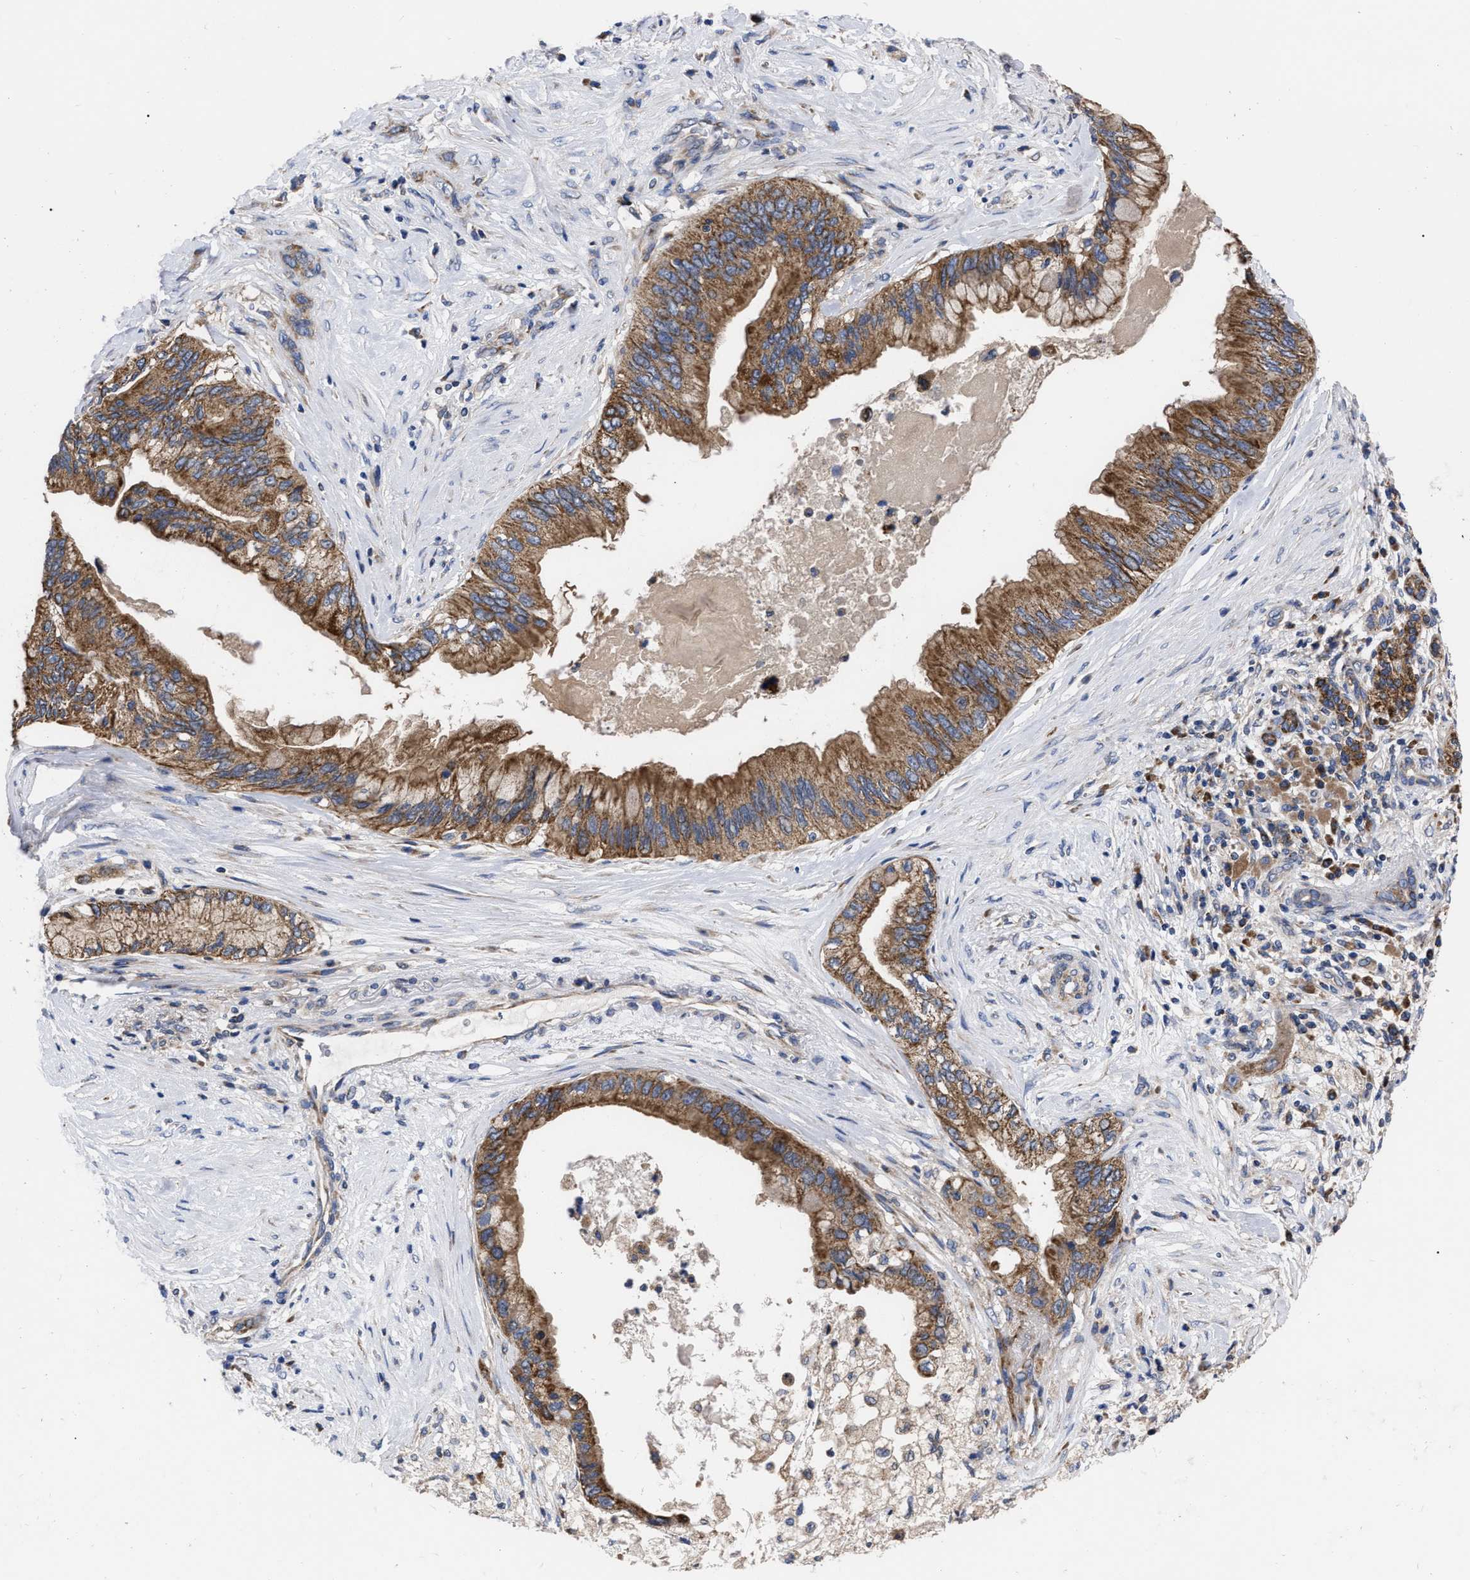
{"staining": {"intensity": "moderate", "quantity": ">75%", "location": "cytoplasmic/membranous"}, "tissue": "pancreatic cancer", "cell_type": "Tumor cells", "image_type": "cancer", "snomed": [{"axis": "morphology", "description": "Adenocarcinoma, NOS"}, {"axis": "topography", "description": "Pancreas"}], "caption": "Pancreatic cancer stained for a protein (brown) demonstrates moderate cytoplasmic/membranous positive expression in about >75% of tumor cells.", "gene": "CDKN2C", "patient": {"sex": "female", "age": 73}}